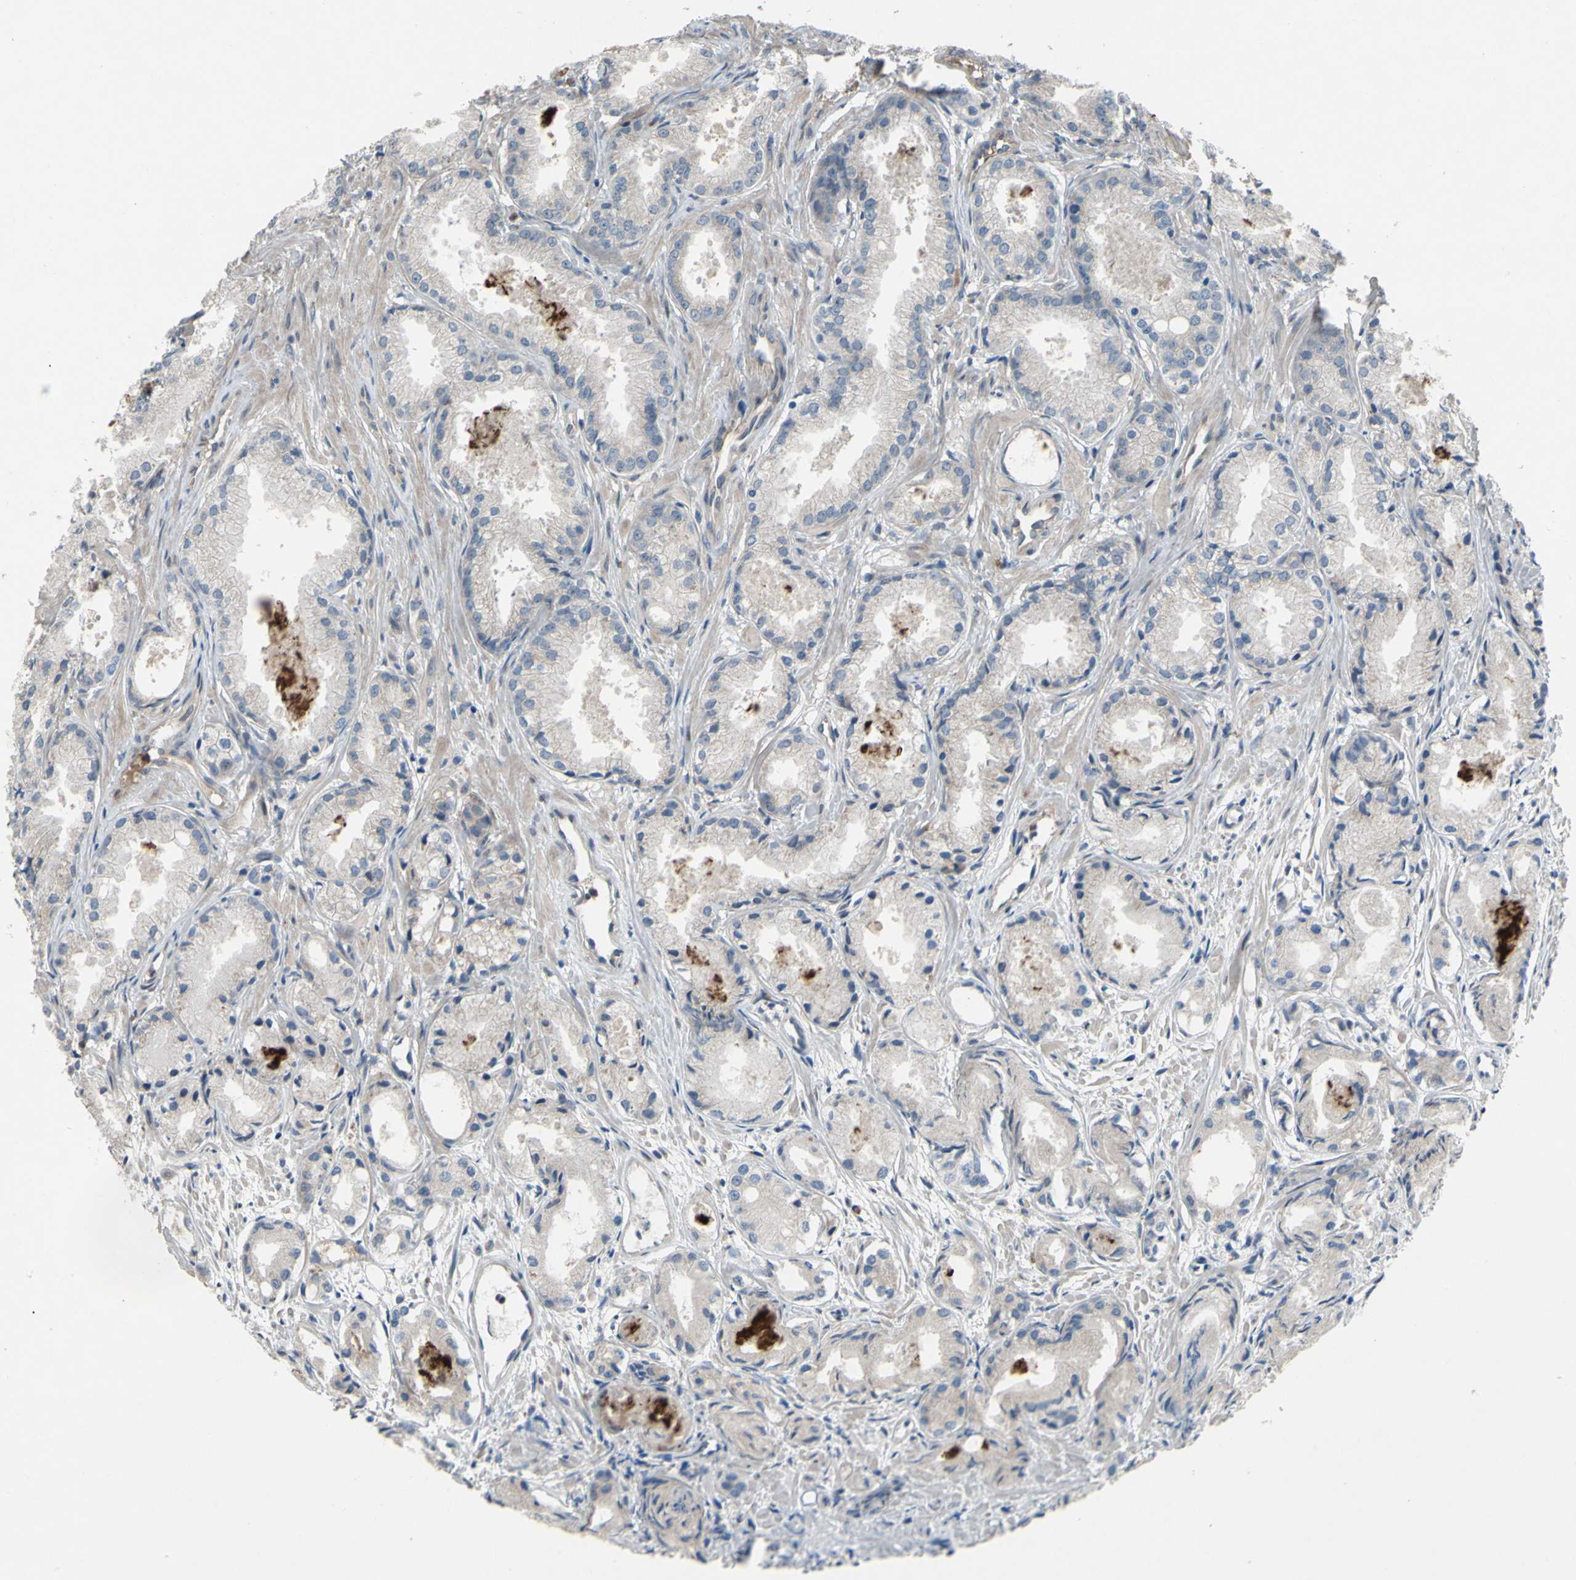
{"staining": {"intensity": "weak", "quantity": ">75%", "location": "cytoplasmic/membranous"}, "tissue": "prostate cancer", "cell_type": "Tumor cells", "image_type": "cancer", "snomed": [{"axis": "morphology", "description": "Adenocarcinoma, Low grade"}, {"axis": "topography", "description": "Prostate"}], "caption": "A micrograph of prostate cancer (low-grade adenocarcinoma) stained for a protein shows weak cytoplasmic/membranous brown staining in tumor cells.", "gene": "GRAMD2B", "patient": {"sex": "male", "age": 72}}